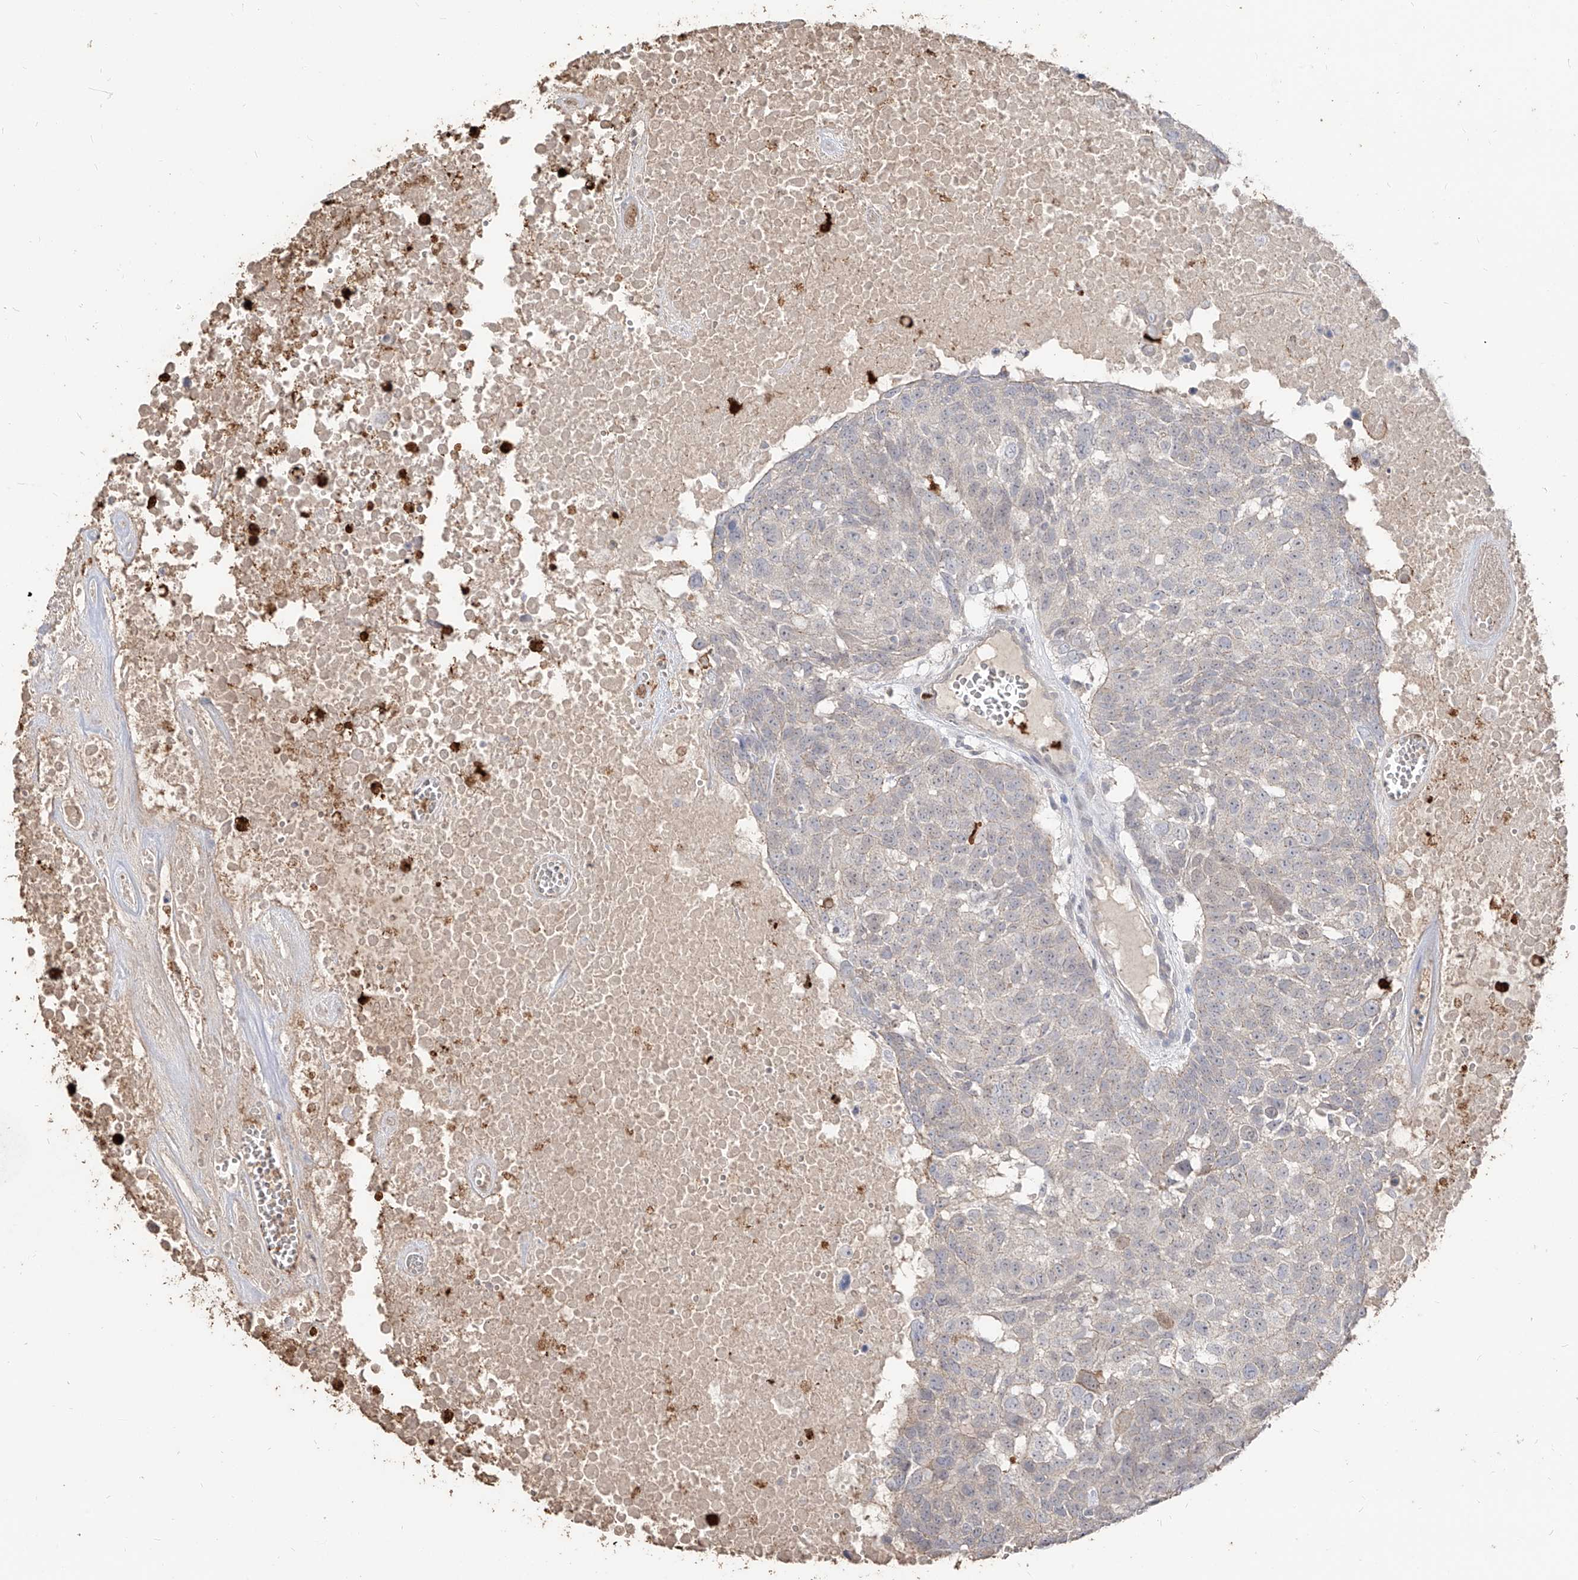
{"staining": {"intensity": "negative", "quantity": "none", "location": "none"}, "tissue": "head and neck cancer", "cell_type": "Tumor cells", "image_type": "cancer", "snomed": [{"axis": "morphology", "description": "Squamous cell carcinoma, NOS"}, {"axis": "topography", "description": "Head-Neck"}], "caption": "This micrograph is of head and neck cancer stained with immunohistochemistry to label a protein in brown with the nuclei are counter-stained blue. There is no staining in tumor cells.", "gene": "ZNF227", "patient": {"sex": "male", "age": 66}}